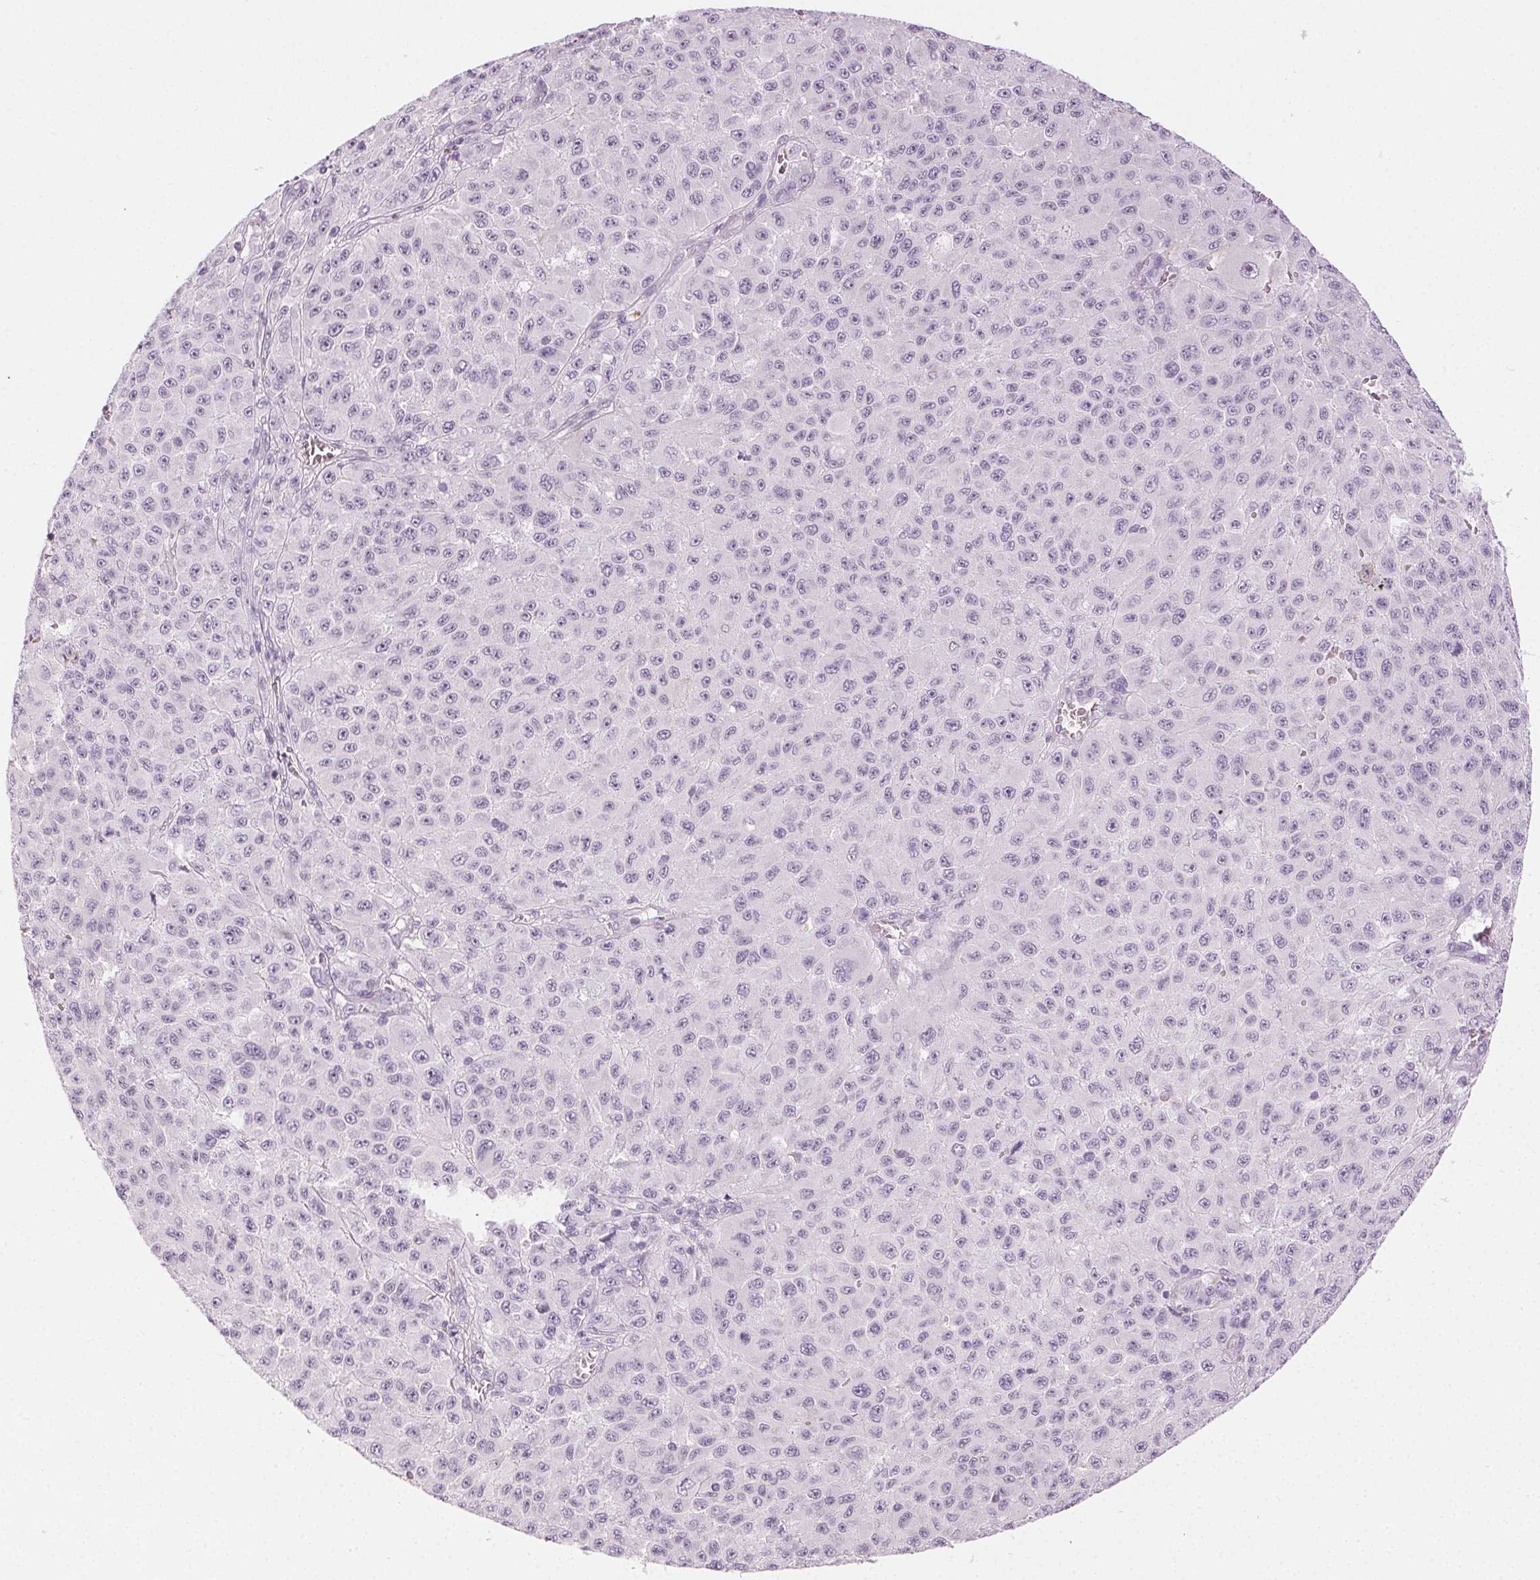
{"staining": {"intensity": "negative", "quantity": "none", "location": "none"}, "tissue": "melanoma", "cell_type": "Tumor cells", "image_type": "cancer", "snomed": [{"axis": "morphology", "description": "Malignant melanoma, NOS"}, {"axis": "topography", "description": "Skin"}], "caption": "Immunohistochemical staining of melanoma demonstrates no significant staining in tumor cells.", "gene": "MPO", "patient": {"sex": "male", "age": 73}}